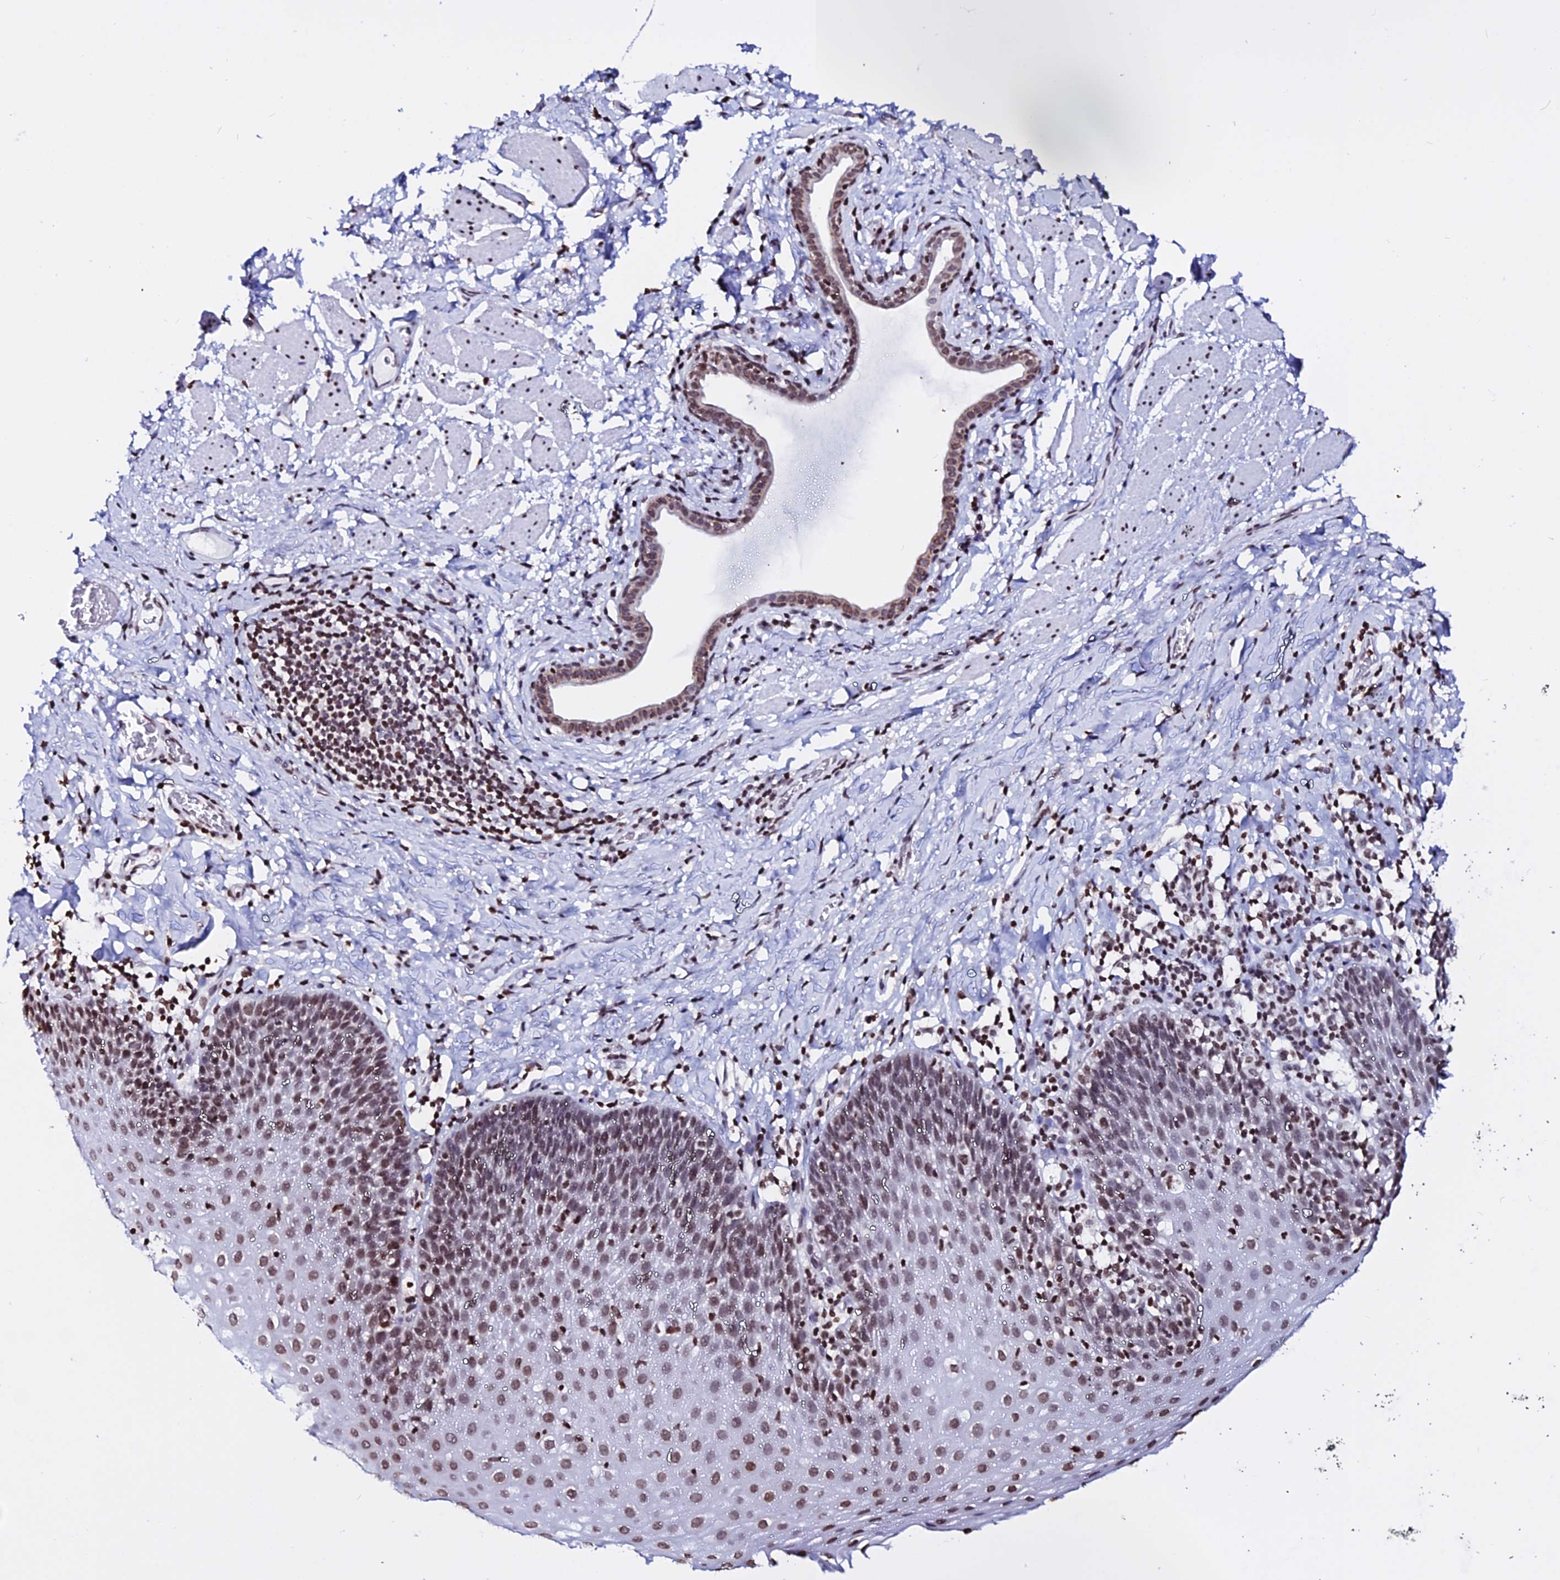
{"staining": {"intensity": "moderate", "quantity": ">75%", "location": "nuclear"}, "tissue": "esophagus", "cell_type": "Squamous epithelial cells", "image_type": "normal", "snomed": [{"axis": "morphology", "description": "Normal tissue, NOS"}, {"axis": "topography", "description": "Esophagus"}], "caption": "A medium amount of moderate nuclear positivity is present in about >75% of squamous epithelial cells in unremarkable esophagus.", "gene": "ENSG00000282988", "patient": {"sex": "female", "age": 61}}